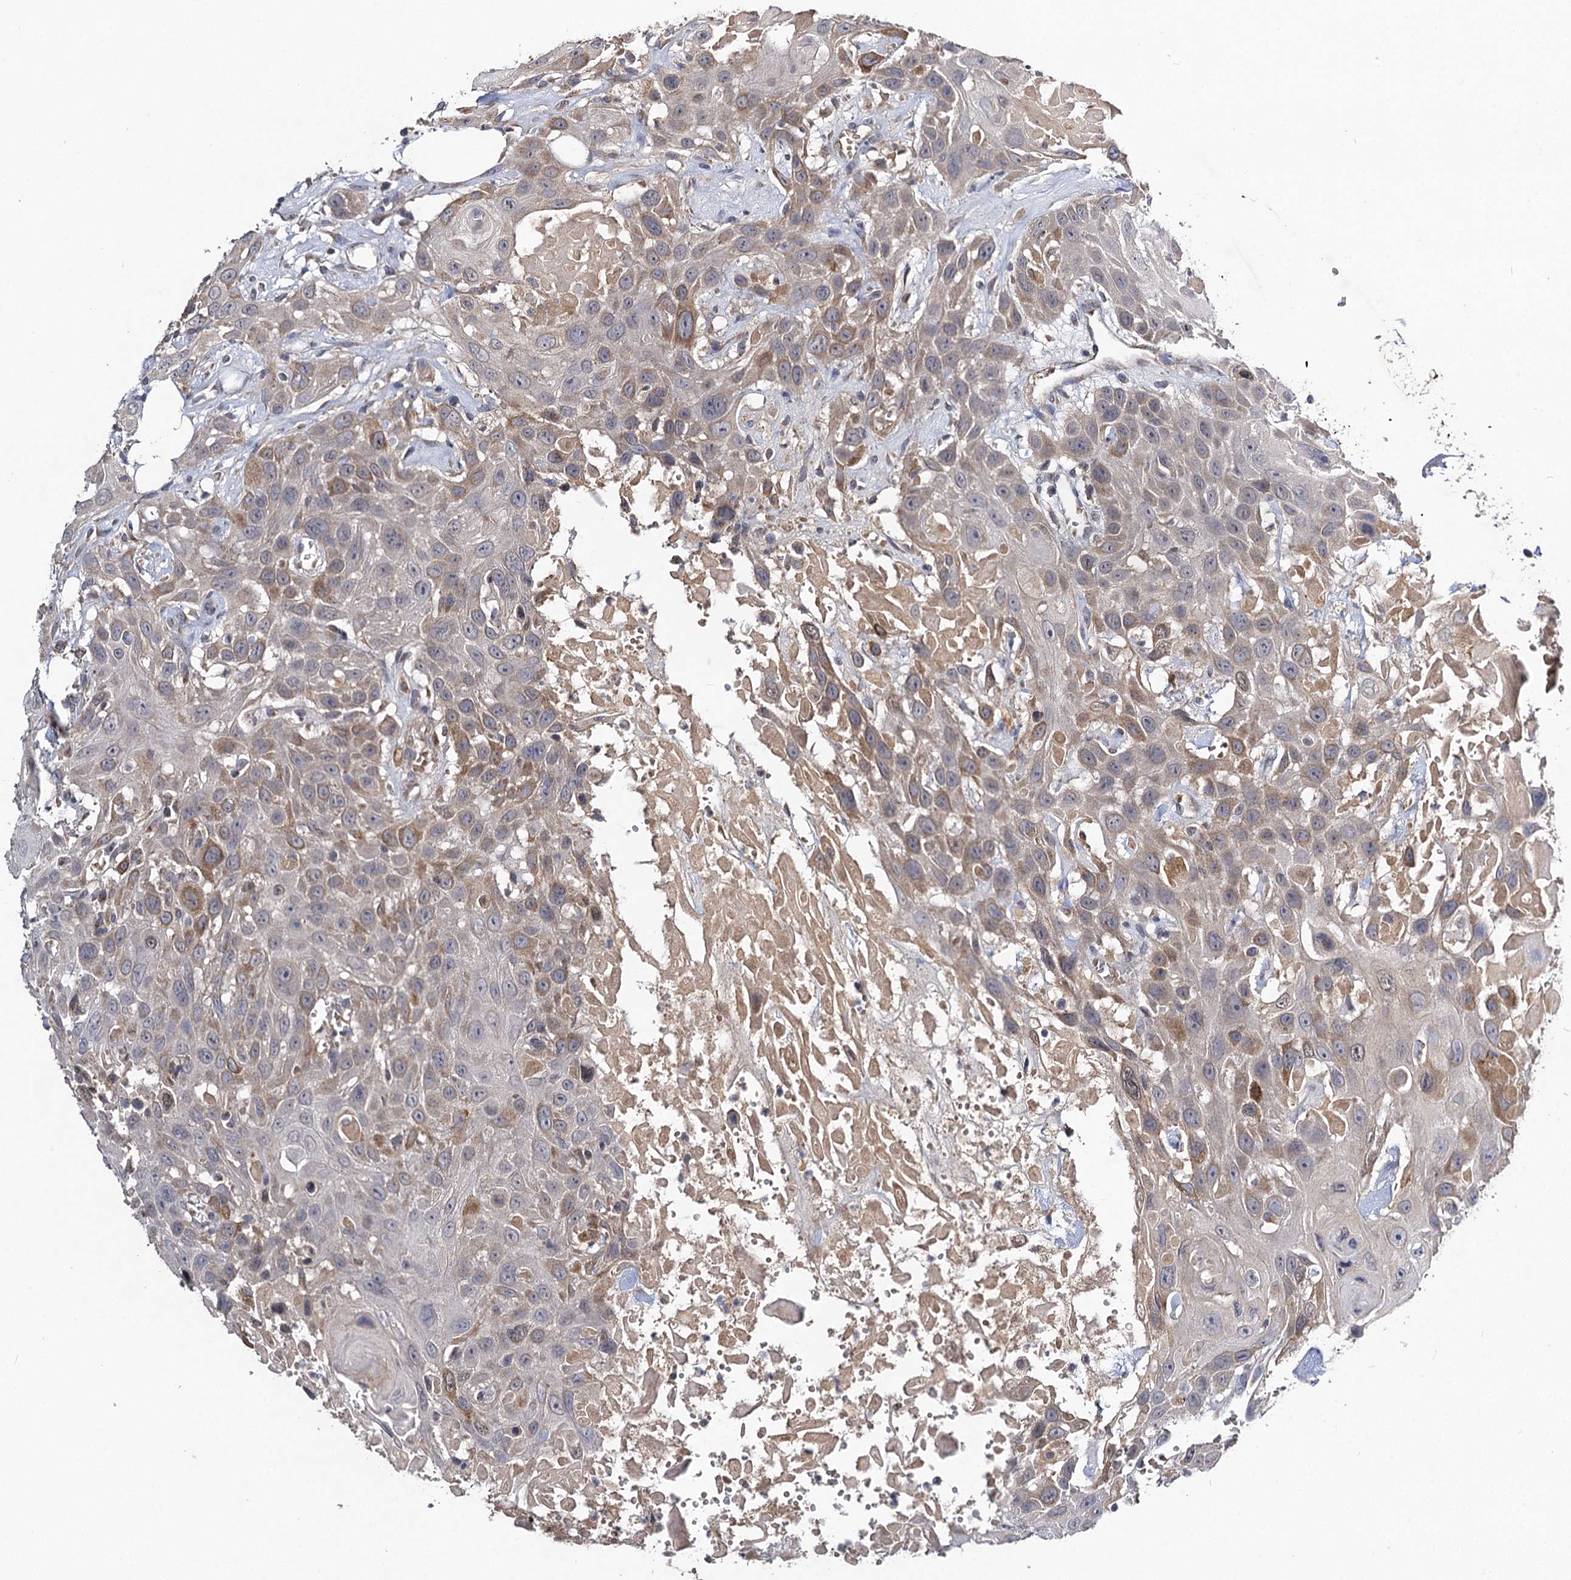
{"staining": {"intensity": "moderate", "quantity": "<25%", "location": "cytoplasmic/membranous"}, "tissue": "head and neck cancer", "cell_type": "Tumor cells", "image_type": "cancer", "snomed": [{"axis": "morphology", "description": "Squamous cell carcinoma, NOS"}, {"axis": "topography", "description": "Head-Neck"}], "caption": "Moderate cytoplasmic/membranous protein staining is seen in about <25% of tumor cells in head and neck cancer (squamous cell carcinoma).", "gene": "VPS37D", "patient": {"sex": "male", "age": 81}}